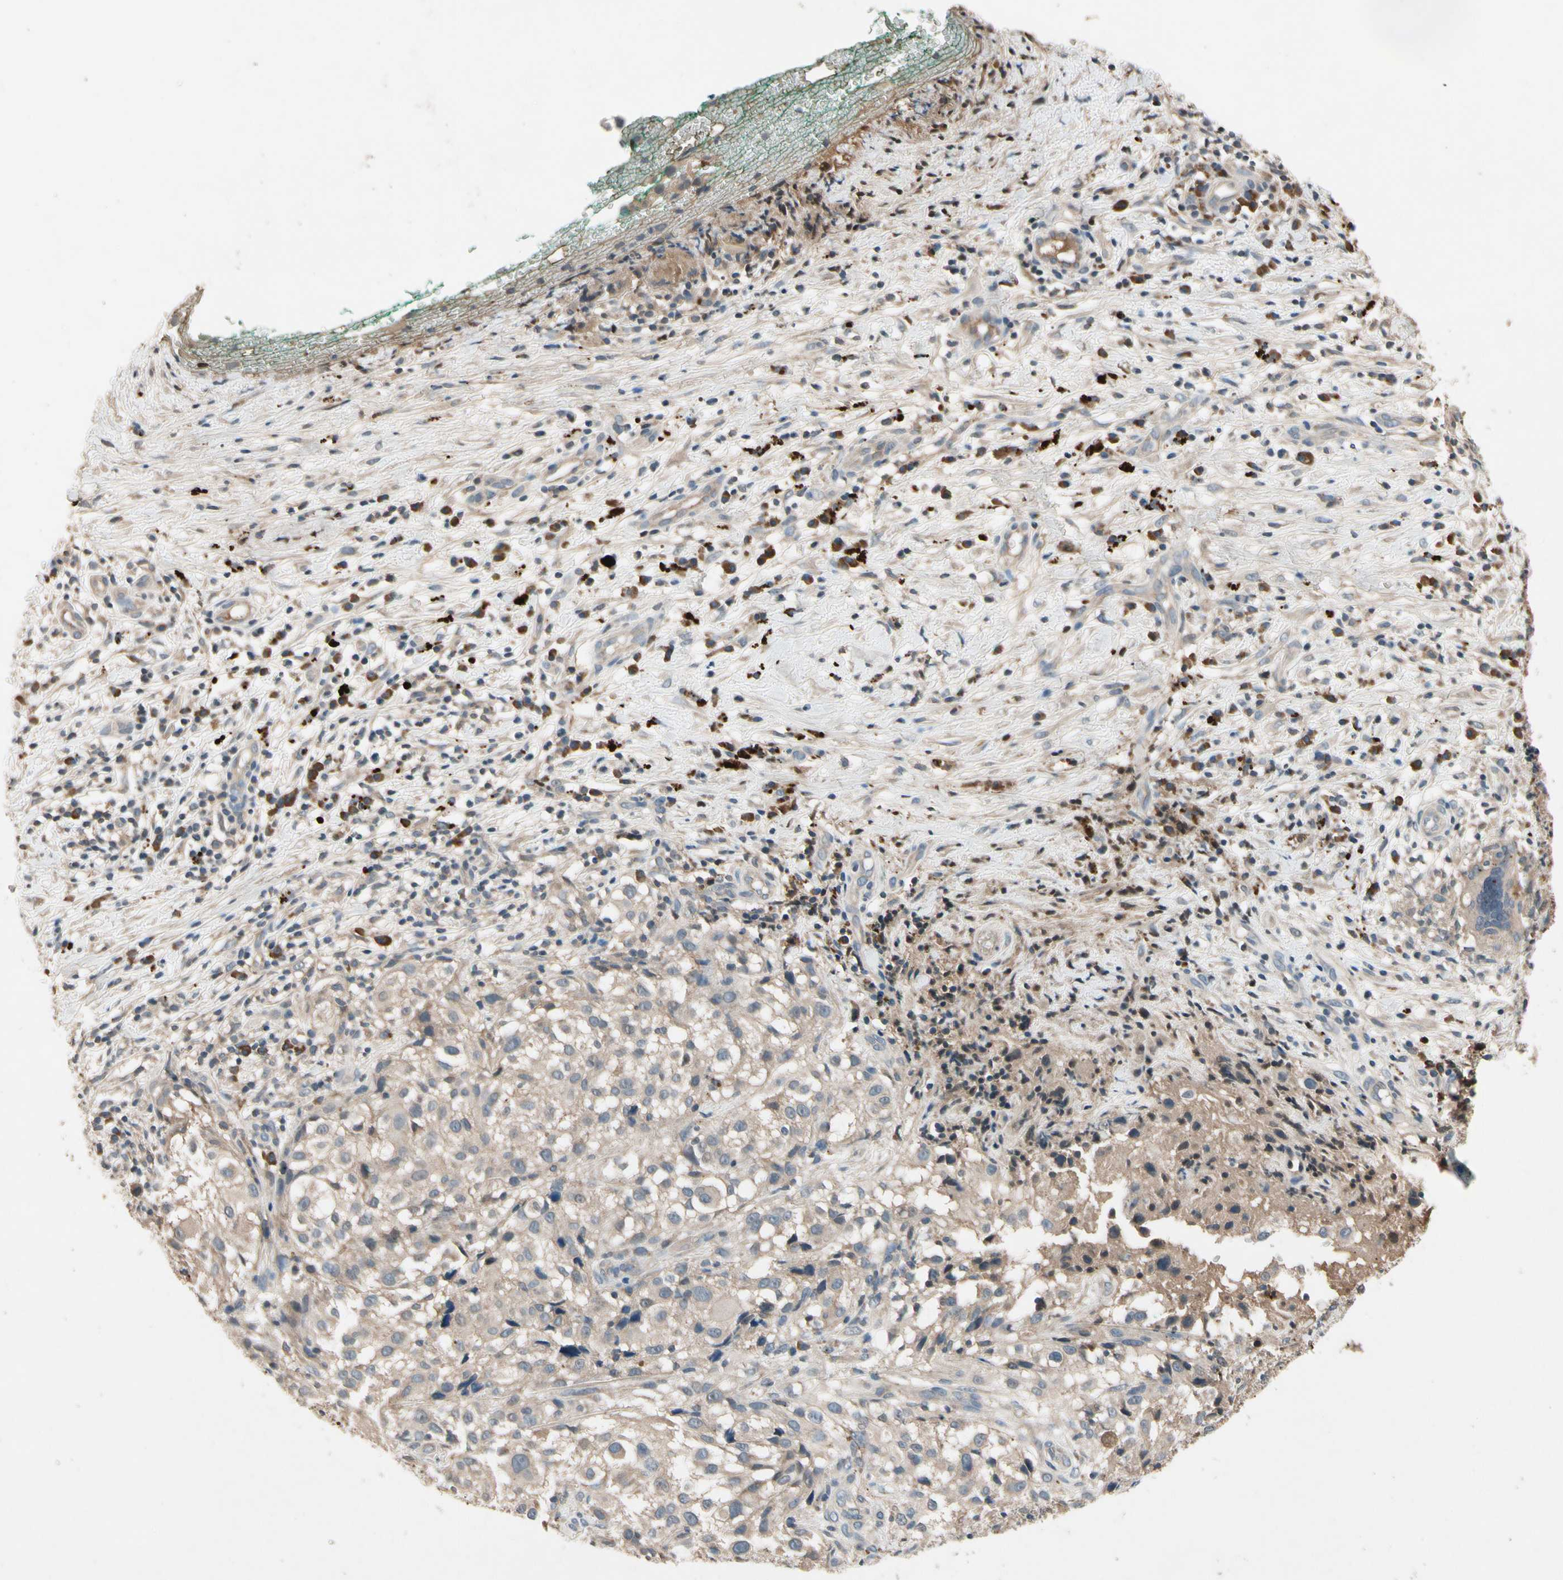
{"staining": {"intensity": "weak", "quantity": ">75%", "location": "cytoplasmic/membranous"}, "tissue": "melanoma", "cell_type": "Tumor cells", "image_type": "cancer", "snomed": [{"axis": "morphology", "description": "Necrosis, NOS"}, {"axis": "morphology", "description": "Malignant melanoma, NOS"}, {"axis": "topography", "description": "Skin"}], "caption": "Malignant melanoma tissue displays weak cytoplasmic/membranous expression in approximately >75% of tumor cells", "gene": "IL1RL1", "patient": {"sex": "female", "age": 87}}